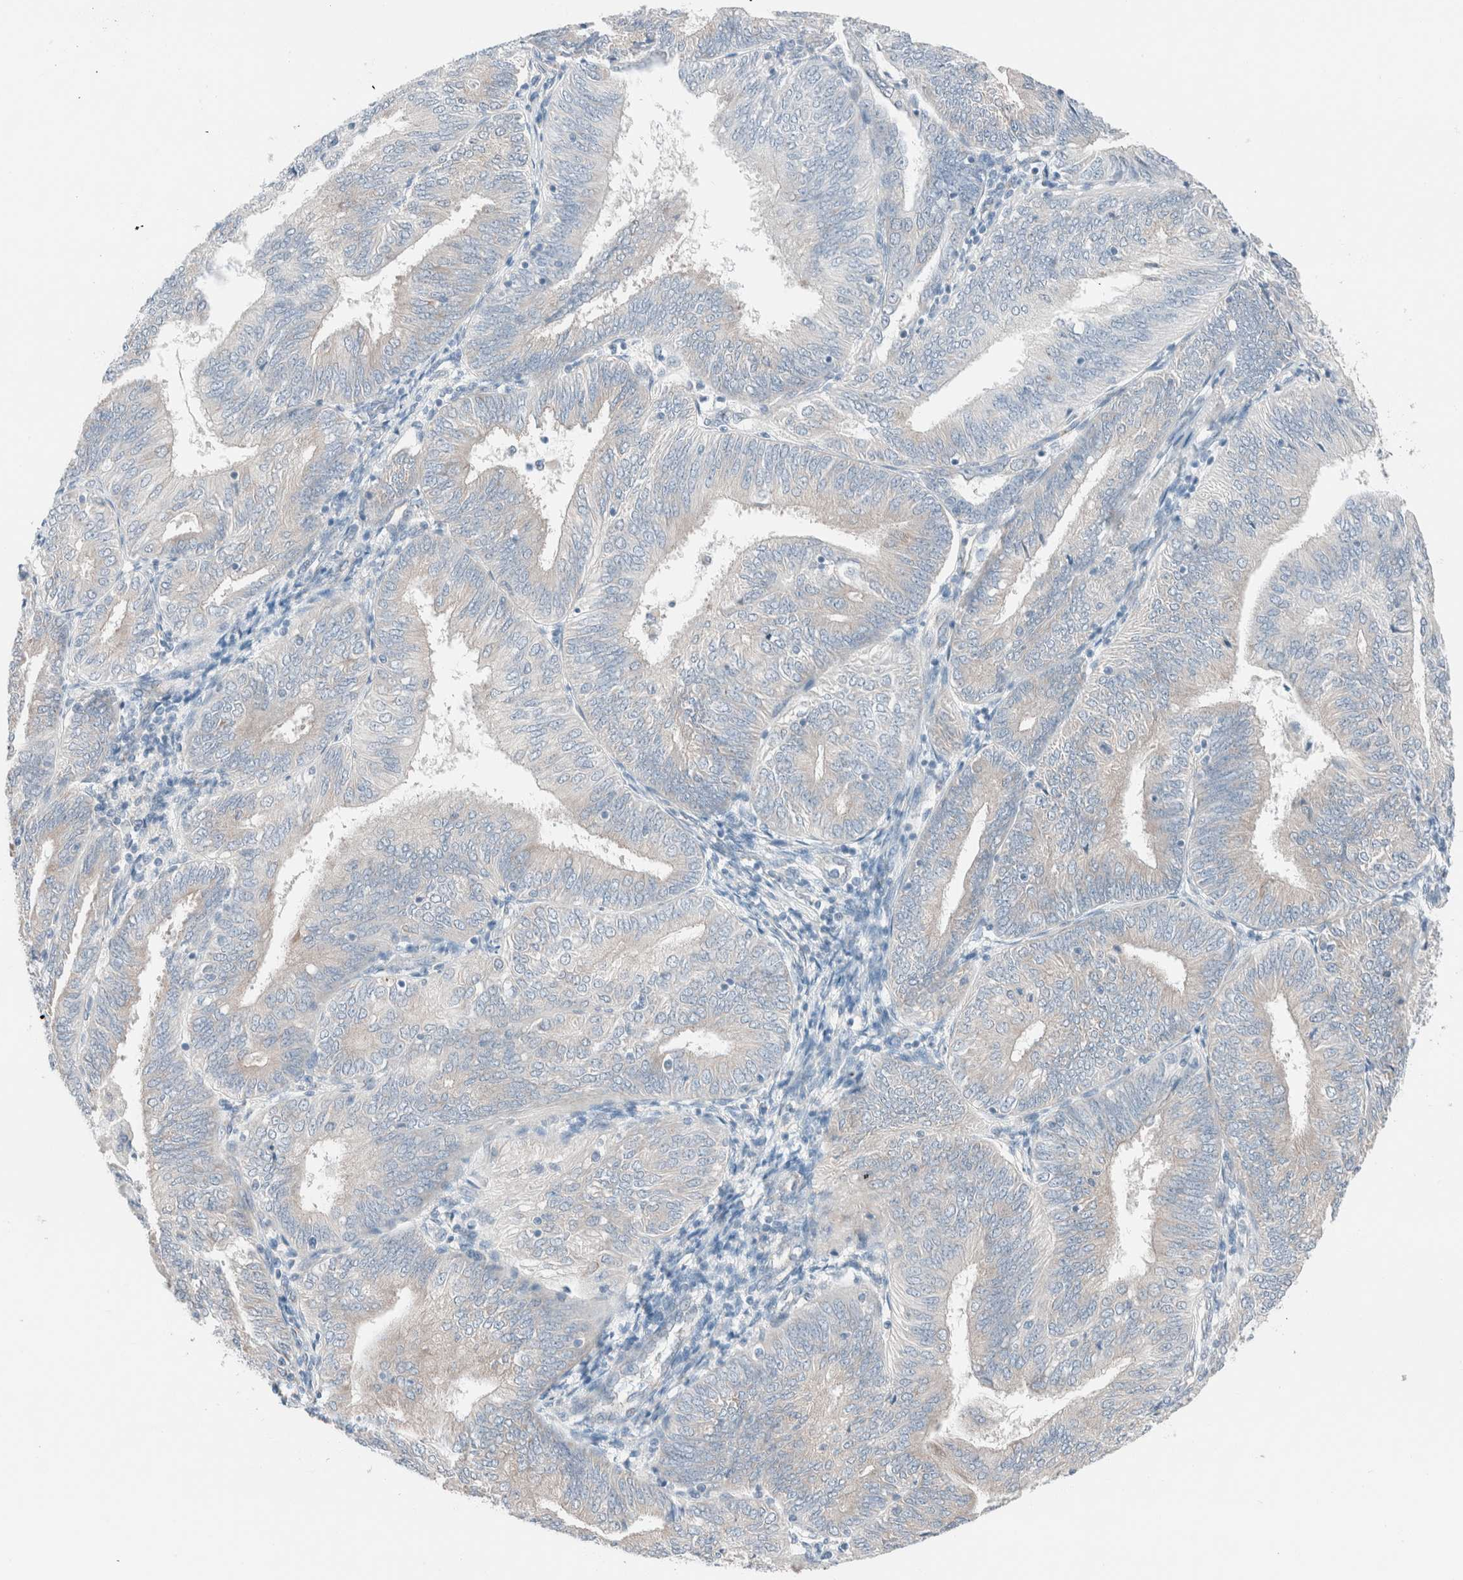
{"staining": {"intensity": "weak", "quantity": "<25%", "location": "cytoplasmic/membranous"}, "tissue": "endometrial cancer", "cell_type": "Tumor cells", "image_type": "cancer", "snomed": [{"axis": "morphology", "description": "Adenocarcinoma, NOS"}, {"axis": "topography", "description": "Endometrium"}], "caption": "Image shows no significant protein staining in tumor cells of adenocarcinoma (endometrial). The staining is performed using DAB brown chromogen with nuclei counter-stained in using hematoxylin.", "gene": "CASC3", "patient": {"sex": "female", "age": 58}}